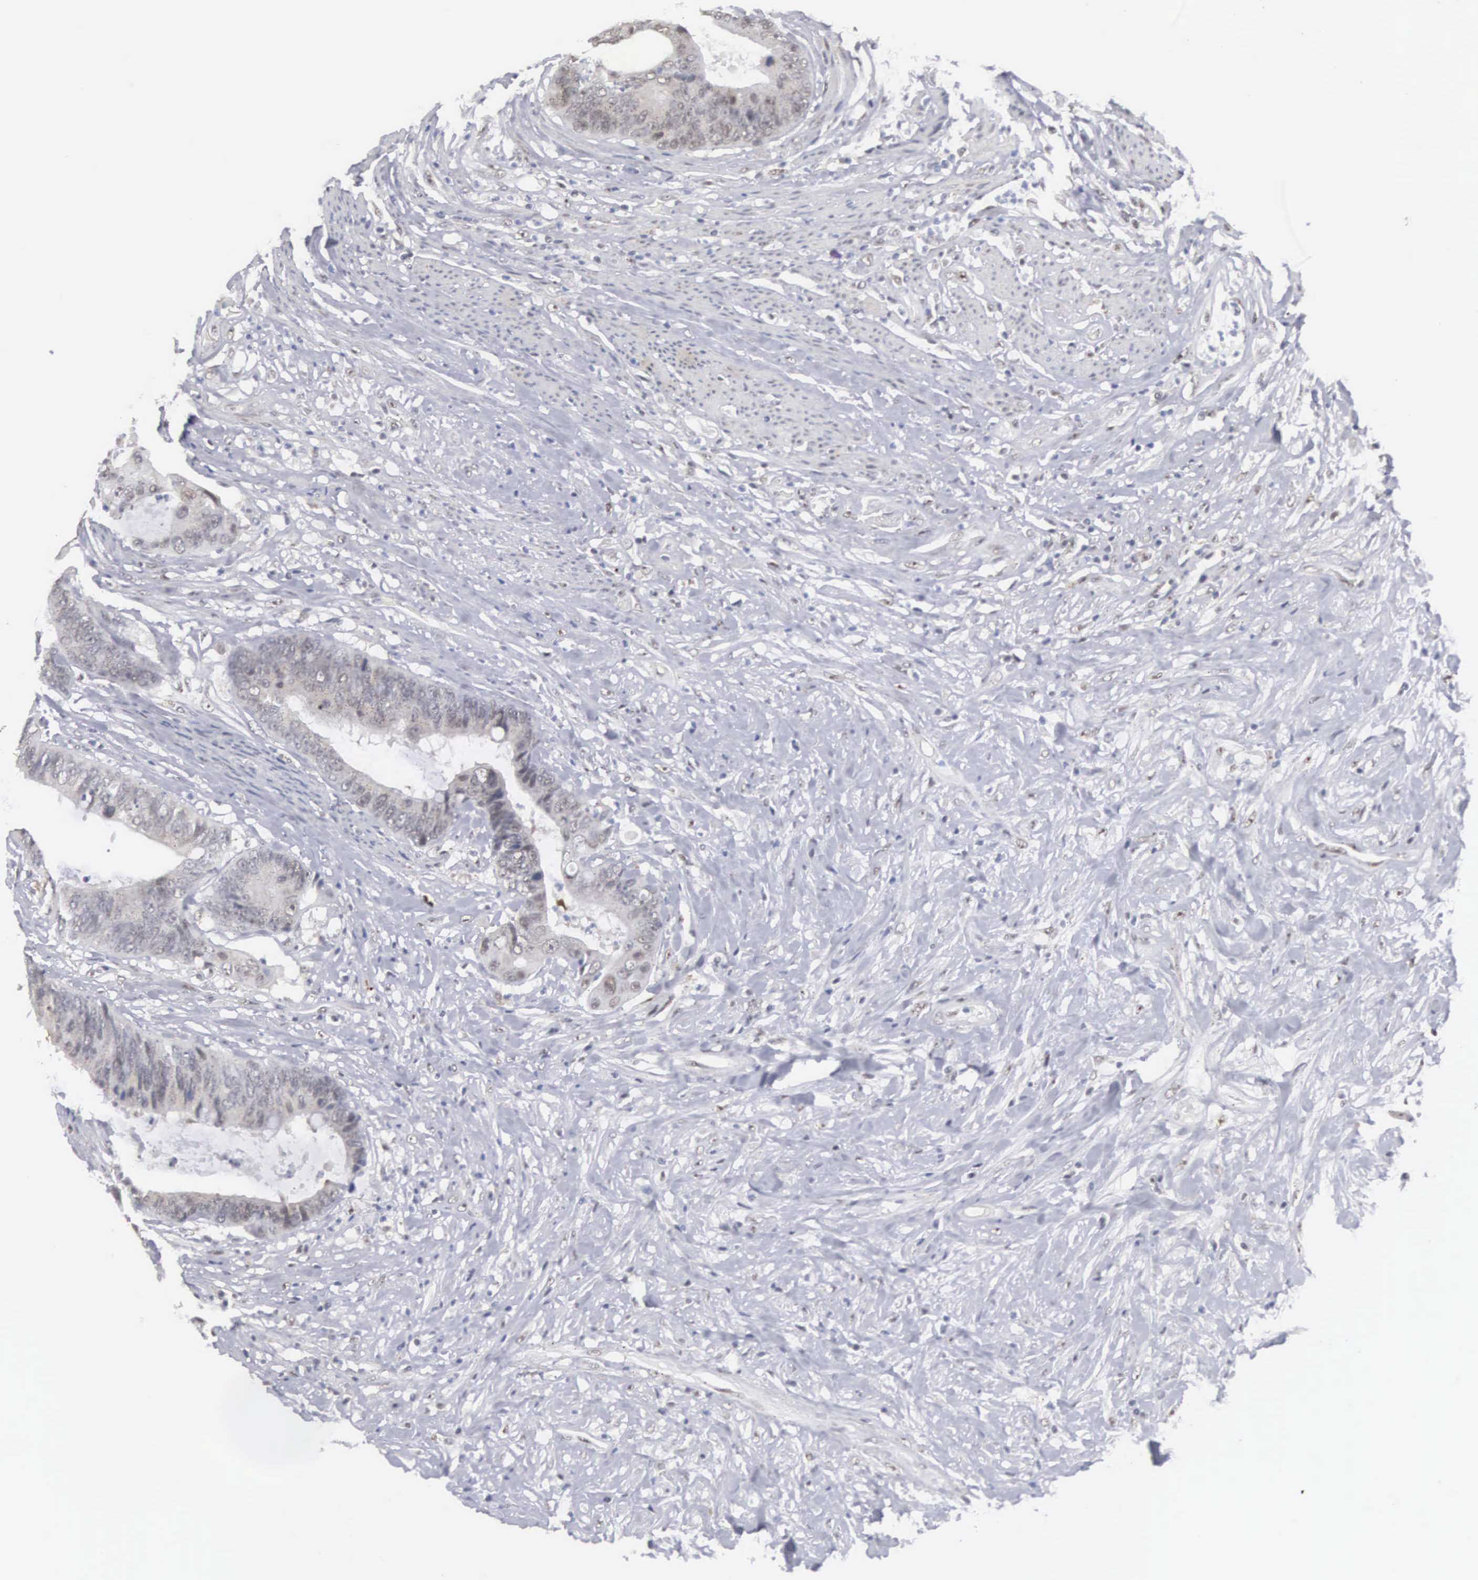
{"staining": {"intensity": "weak", "quantity": "<25%", "location": "nuclear"}, "tissue": "colorectal cancer", "cell_type": "Tumor cells", "image_type": "cancer", "snomed": [{"axis": "morphology", "description": "Adenocarcinoma, NOS"}, {"axis": "topography", "description": "Rectum"}], "caption": "Colorectal adenocarcinoma stained for a protein using IHC exhibits no expression tumor cells.", "gene": "MNAT1", "patient": {"sex": "female", "age": 65}}